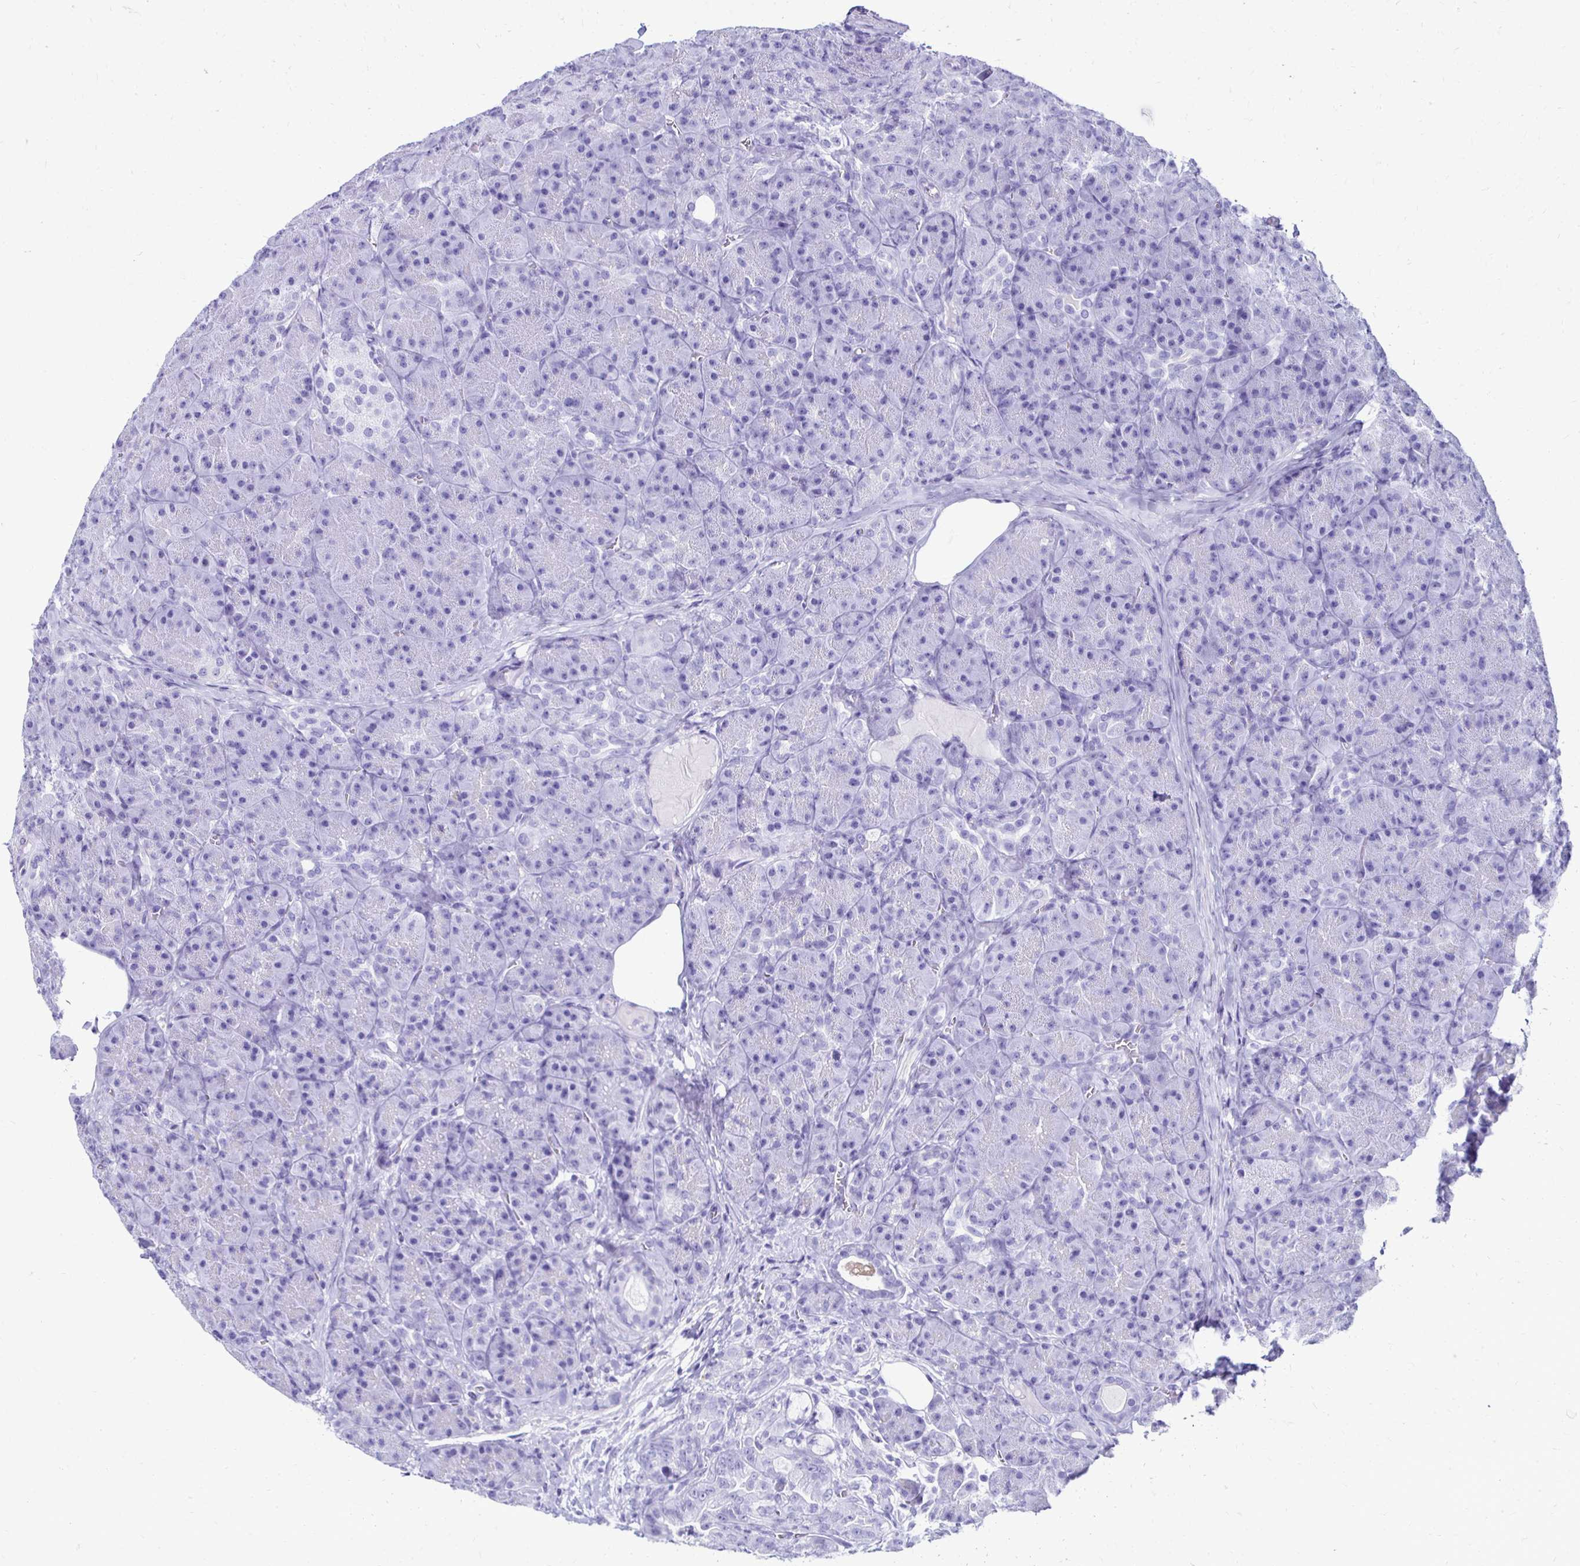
{"staining": {"intensity": "negative", "quantity": "none", "location": "none"}, "tissue": "pancreas", "cell_type": "Exocrine glandular cells", "image_type": "normal", "snomed": [{"axis": "morphology", "description": "Normal tissue, NOS"}, {"axis": "topography", "description": "Pancreas"}], "caption": "Human pancreas stained for a protein using IHC displays no positivity in exocrine glandular cells.", "gene": "CST5", "patient": {"sex": "male", "age": 57}}